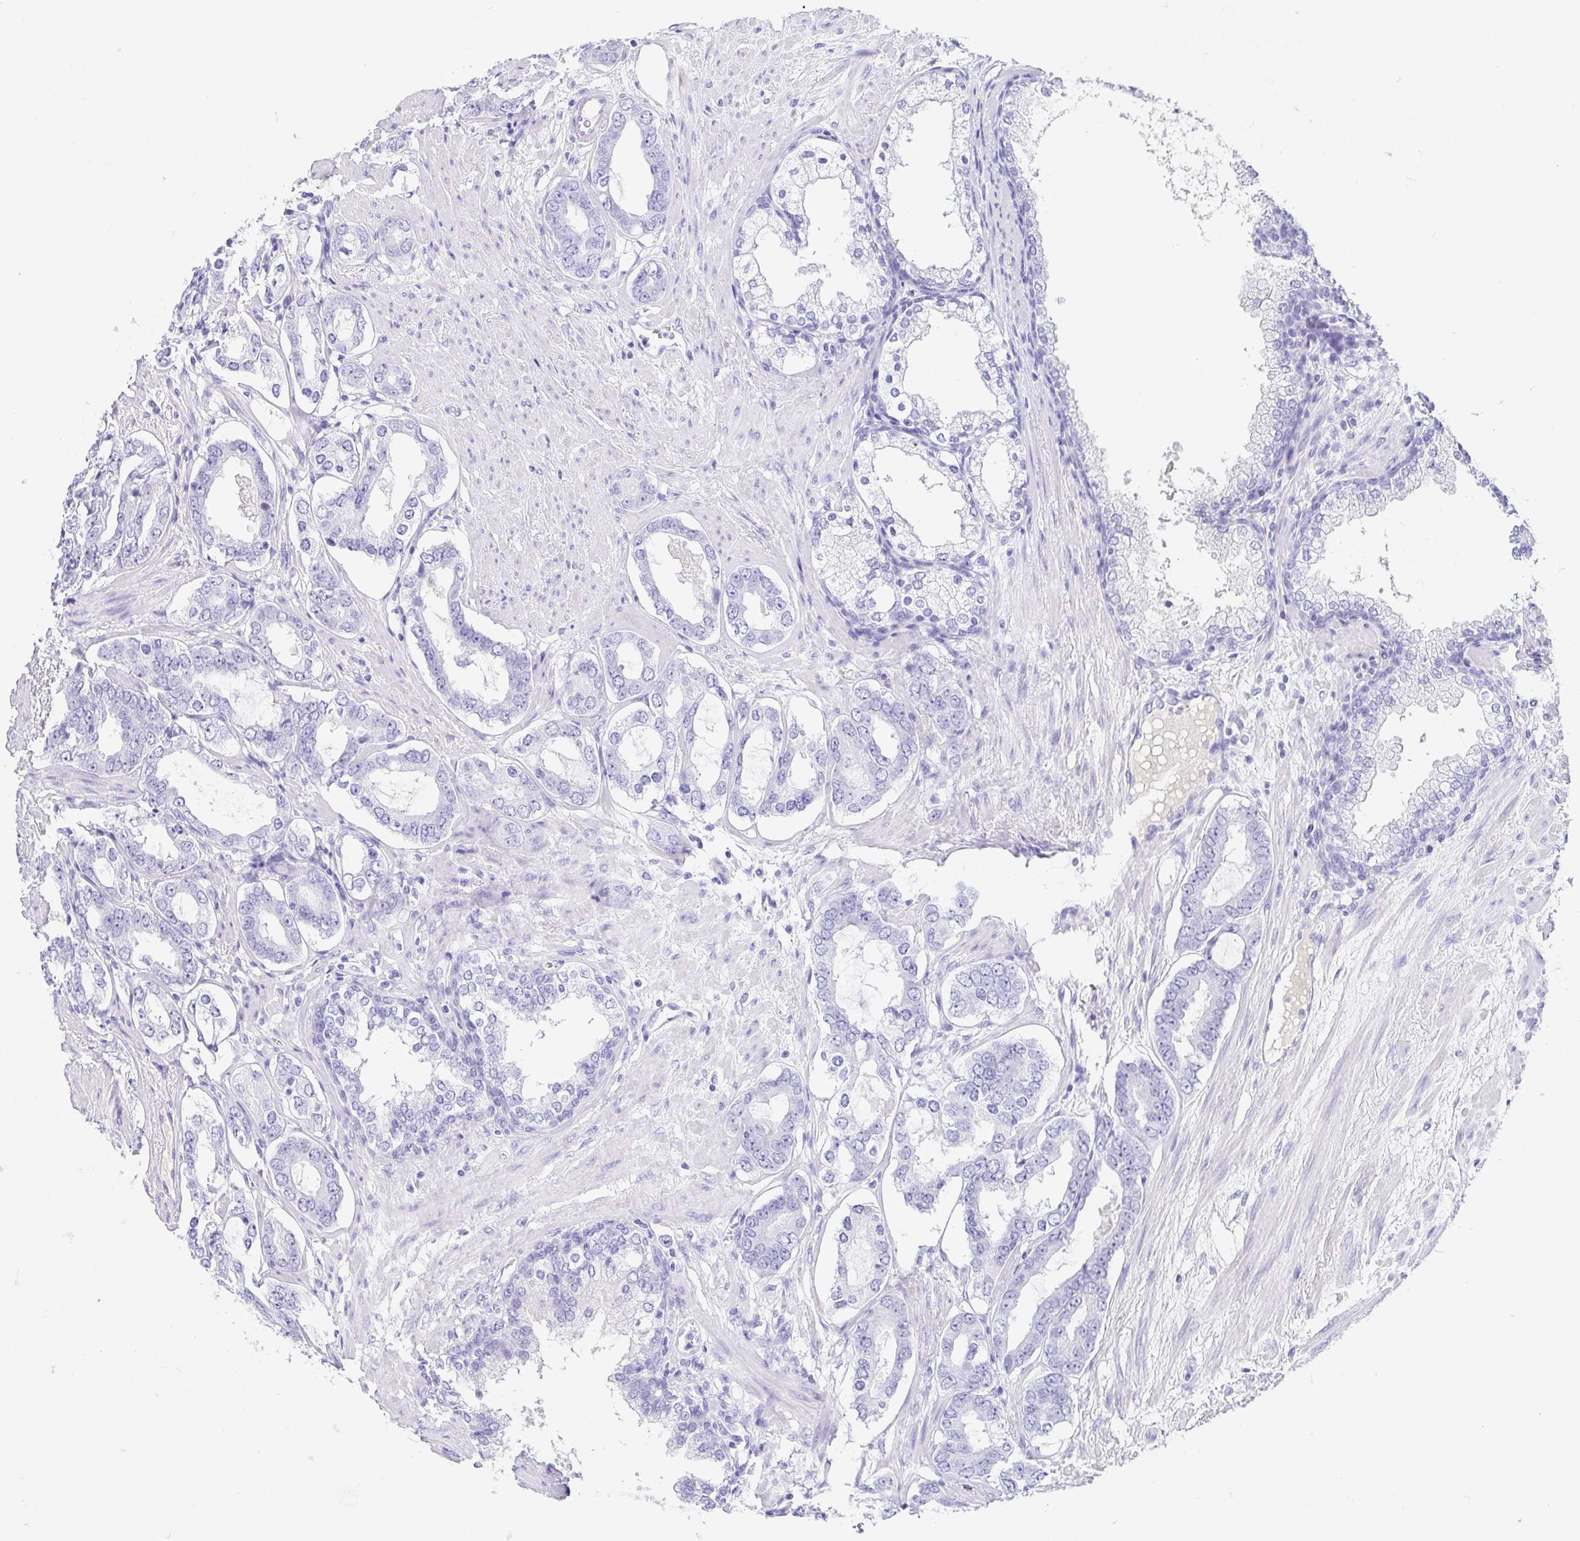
{"staining": {"intensity": "negative", "quantity": "none", "location": "none"}, "tissue": "prostate cancer", "cell_type": "Tumor cells", "image_type": "cancer", "snomed": [{"axis": "morphology", "description": "Adenocarcinoma, High grade"}, {"axis": "topography", "description": "Prostate"}], "caption": "Immunohistochemistry (IHC) of human prostate adenocarcinoma (high-grade) reveals no positivity in tumor cells. (Stains: DAB immunohistochemistry (IHC) with hematoxylin counter stain, Microscopy: brightfield microscopy at high magnification).", "gene": "GKN1", "patient": {"sex": "male", "age": 75}}